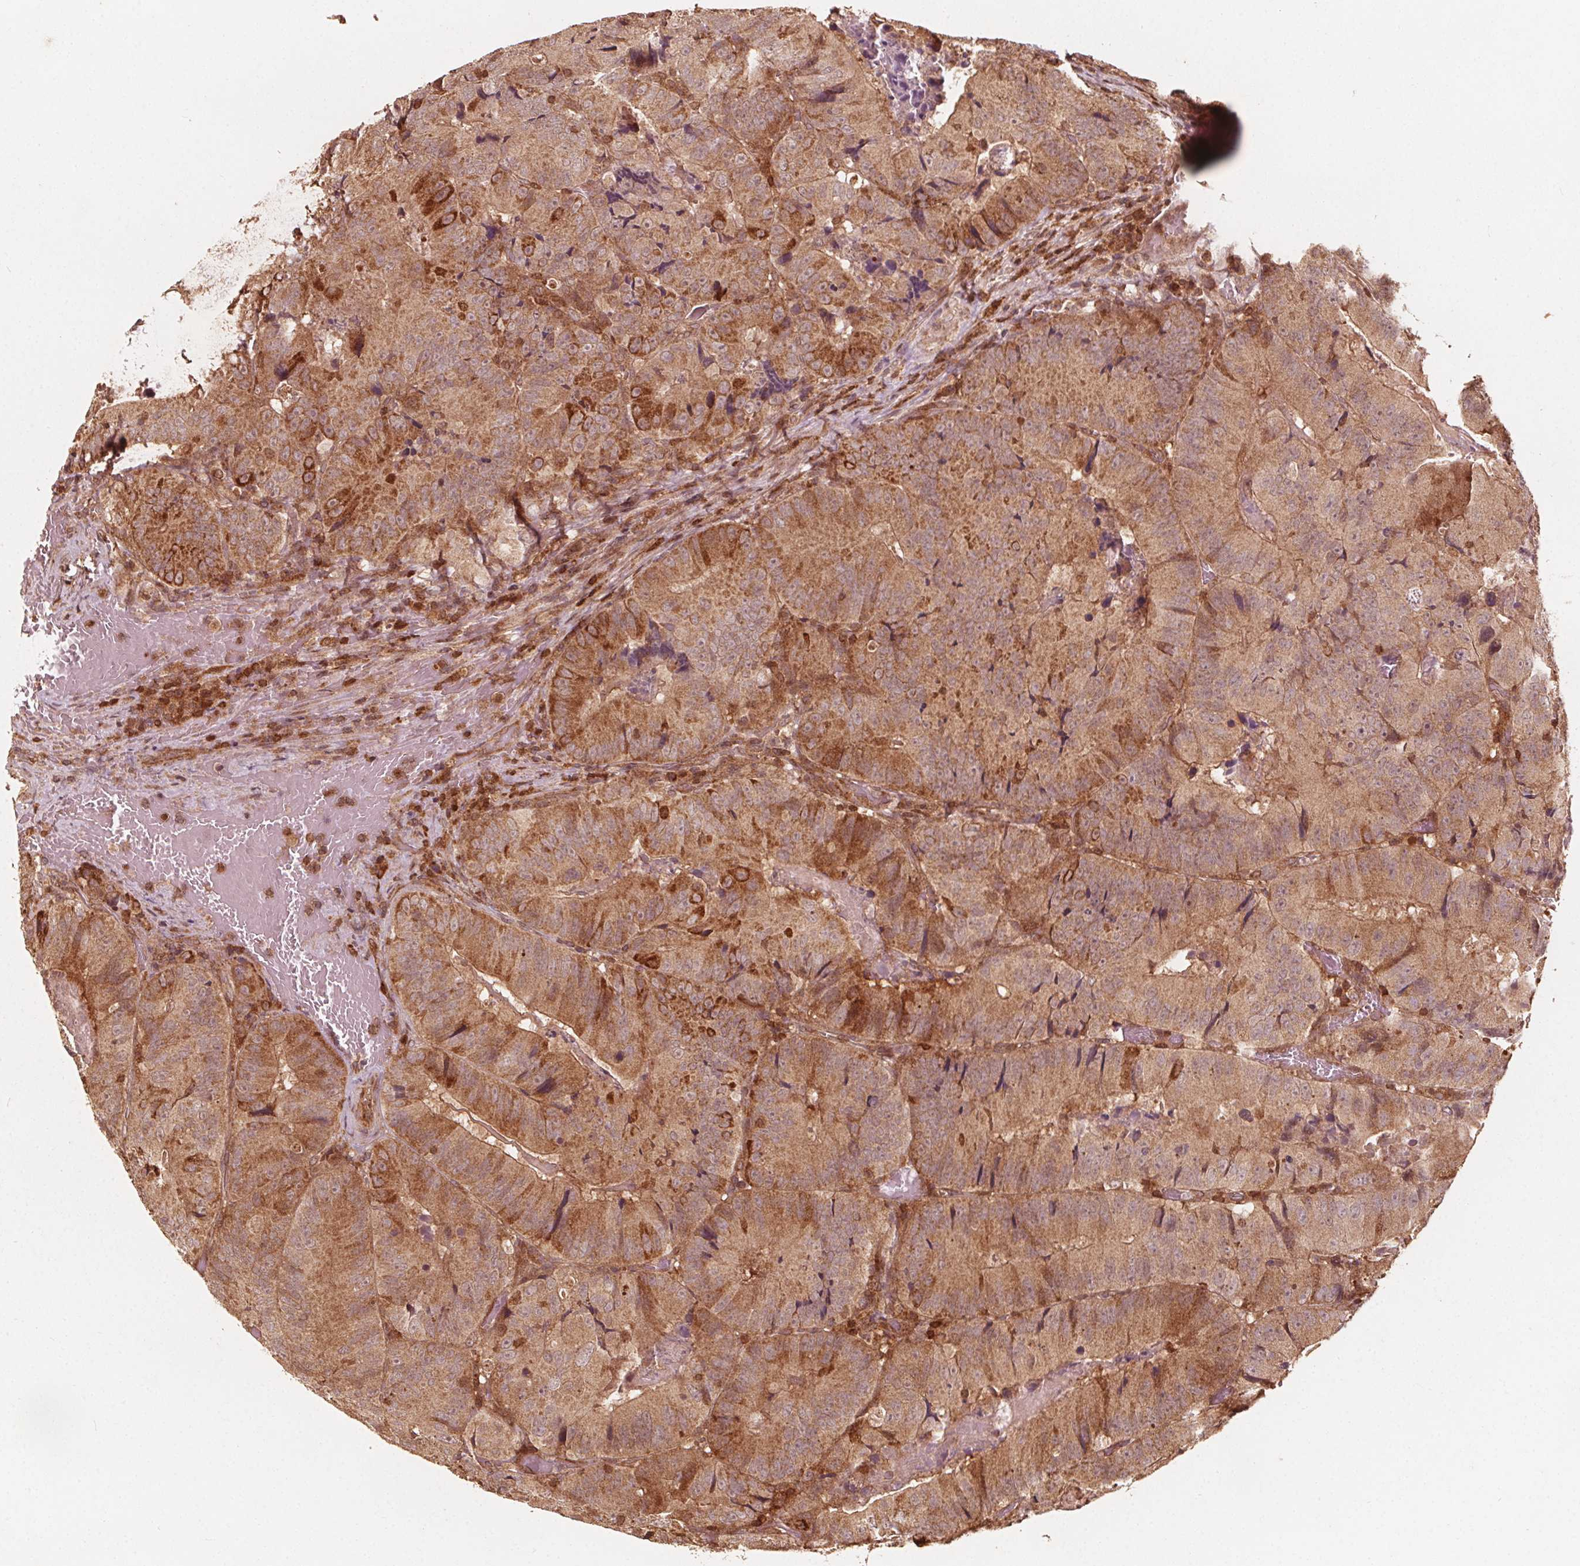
{"staining": {"intensity": "moderate", "quantity": ">75%", "location": "cytoplasmic/membranous"}, "tissue": "colorectal cancer", "cell_type": "Tumor cells", "image_type": "cancer", "snomed": [{"axis": "morphology", "description": "Adenocarcinoma, NOS"}, {"axis": "topography", "description": "Colon"}], "caption": "Brown immunohistochemical staining in colorectal adenocarcinoma shows moderate cytoplasmic/membranous expression in about >75% of tumor cells.", "gene": "AIP", "patient": {"sex": "female", "age": 86}}